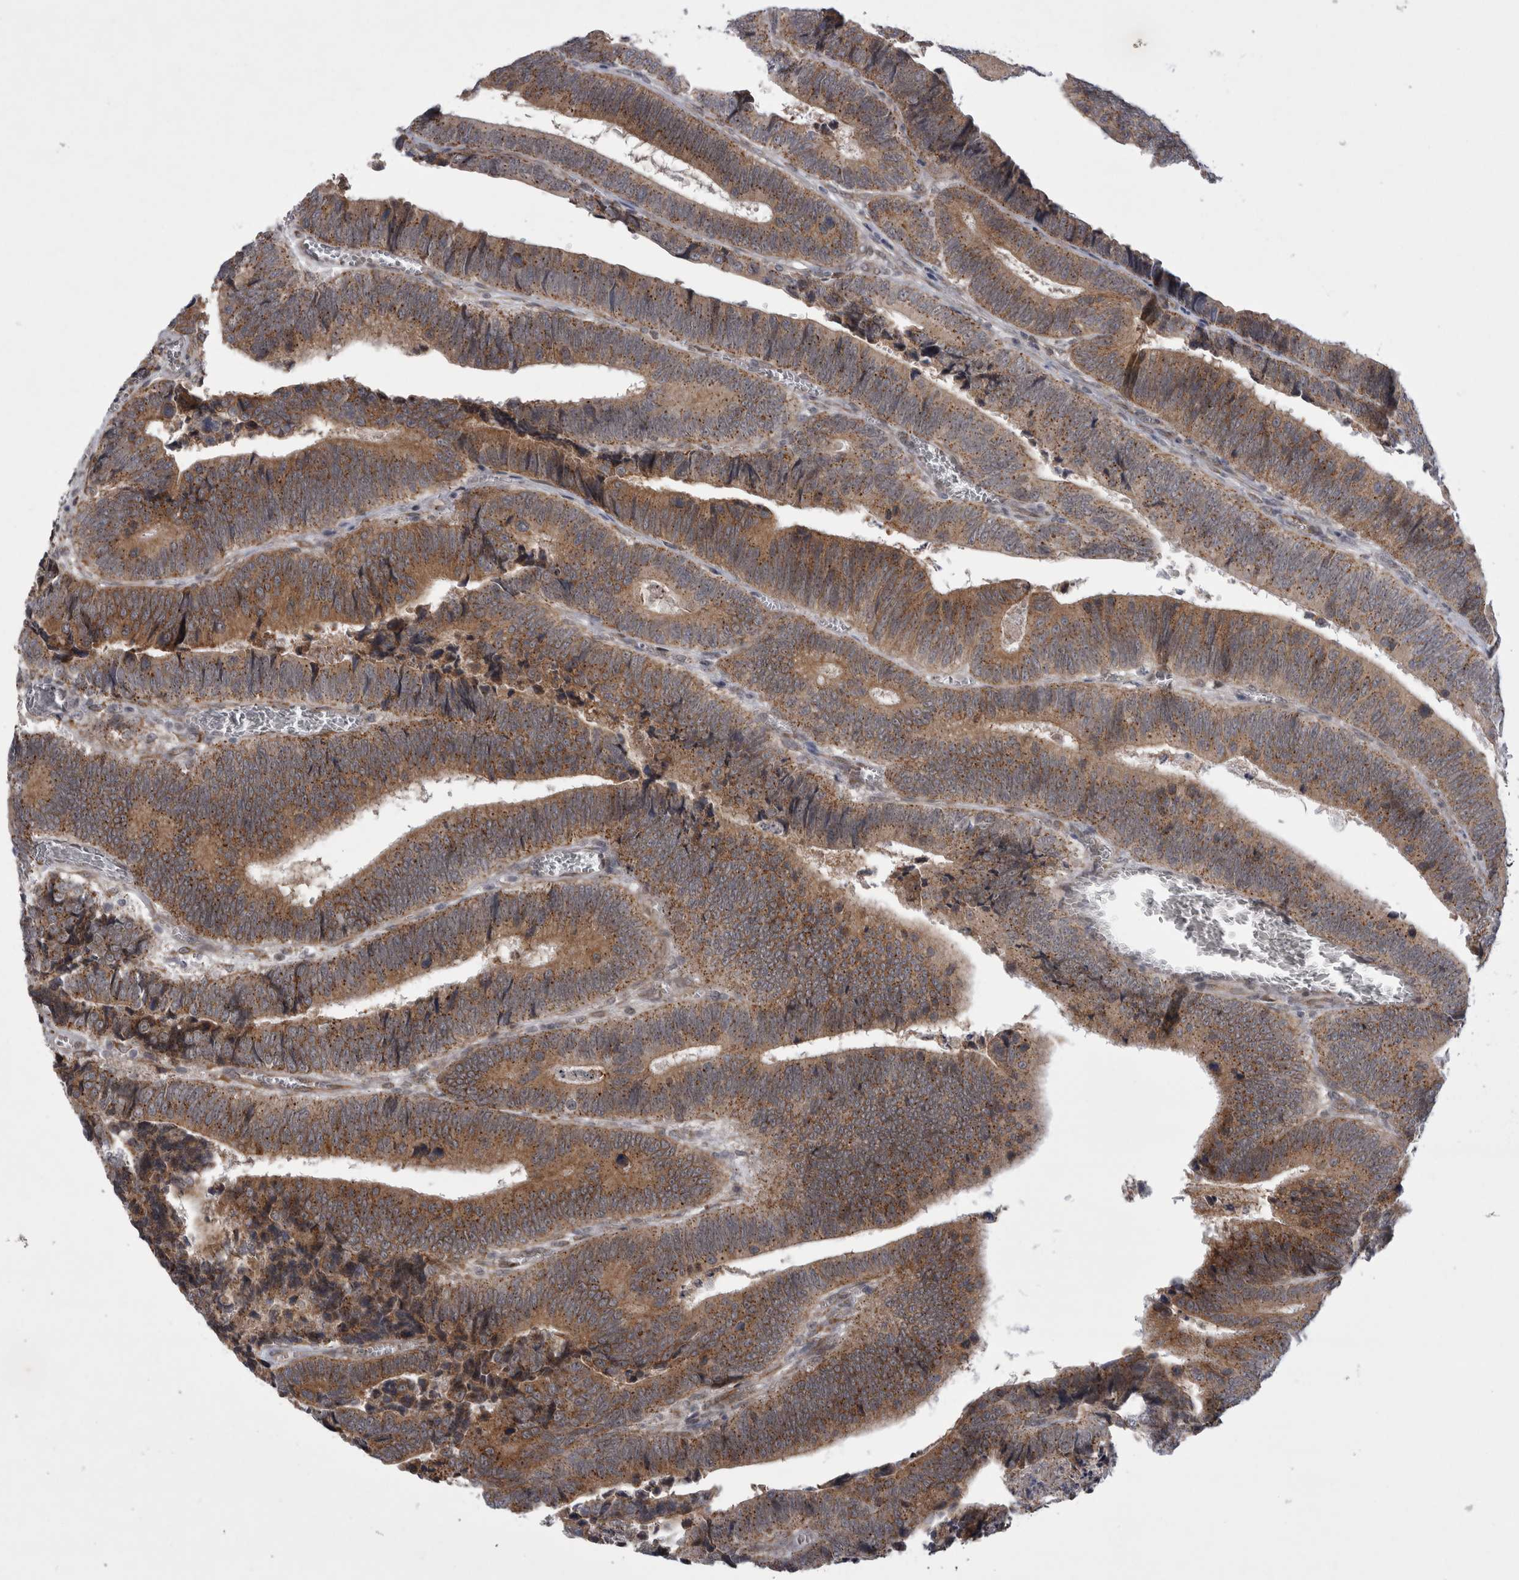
{"staining": {"intensity": "moderate", "quantity": ">75%", "location": "cytoplasmic/membranous"}, "tissue": "colorectal cancer", "cell_type": "Tumor cells", "image_type": "cancer", "snomed": [{"axis": "morphology", "description": "Inflammation, NOS"}, {"axis": "morphology", "description": "Adenocarcinoma, NOS"}, {"axis": "topography", "description": "Colon"}], "caption": "Adenocarcinoma (colorectal) tissue exhibits moderate cytoplasmic/membranous positivity in about >75% of tumor cells, visualized by immunohistochemistry.", "gene": "PARP11", "patient": {"sex": "male", "age": 72}}